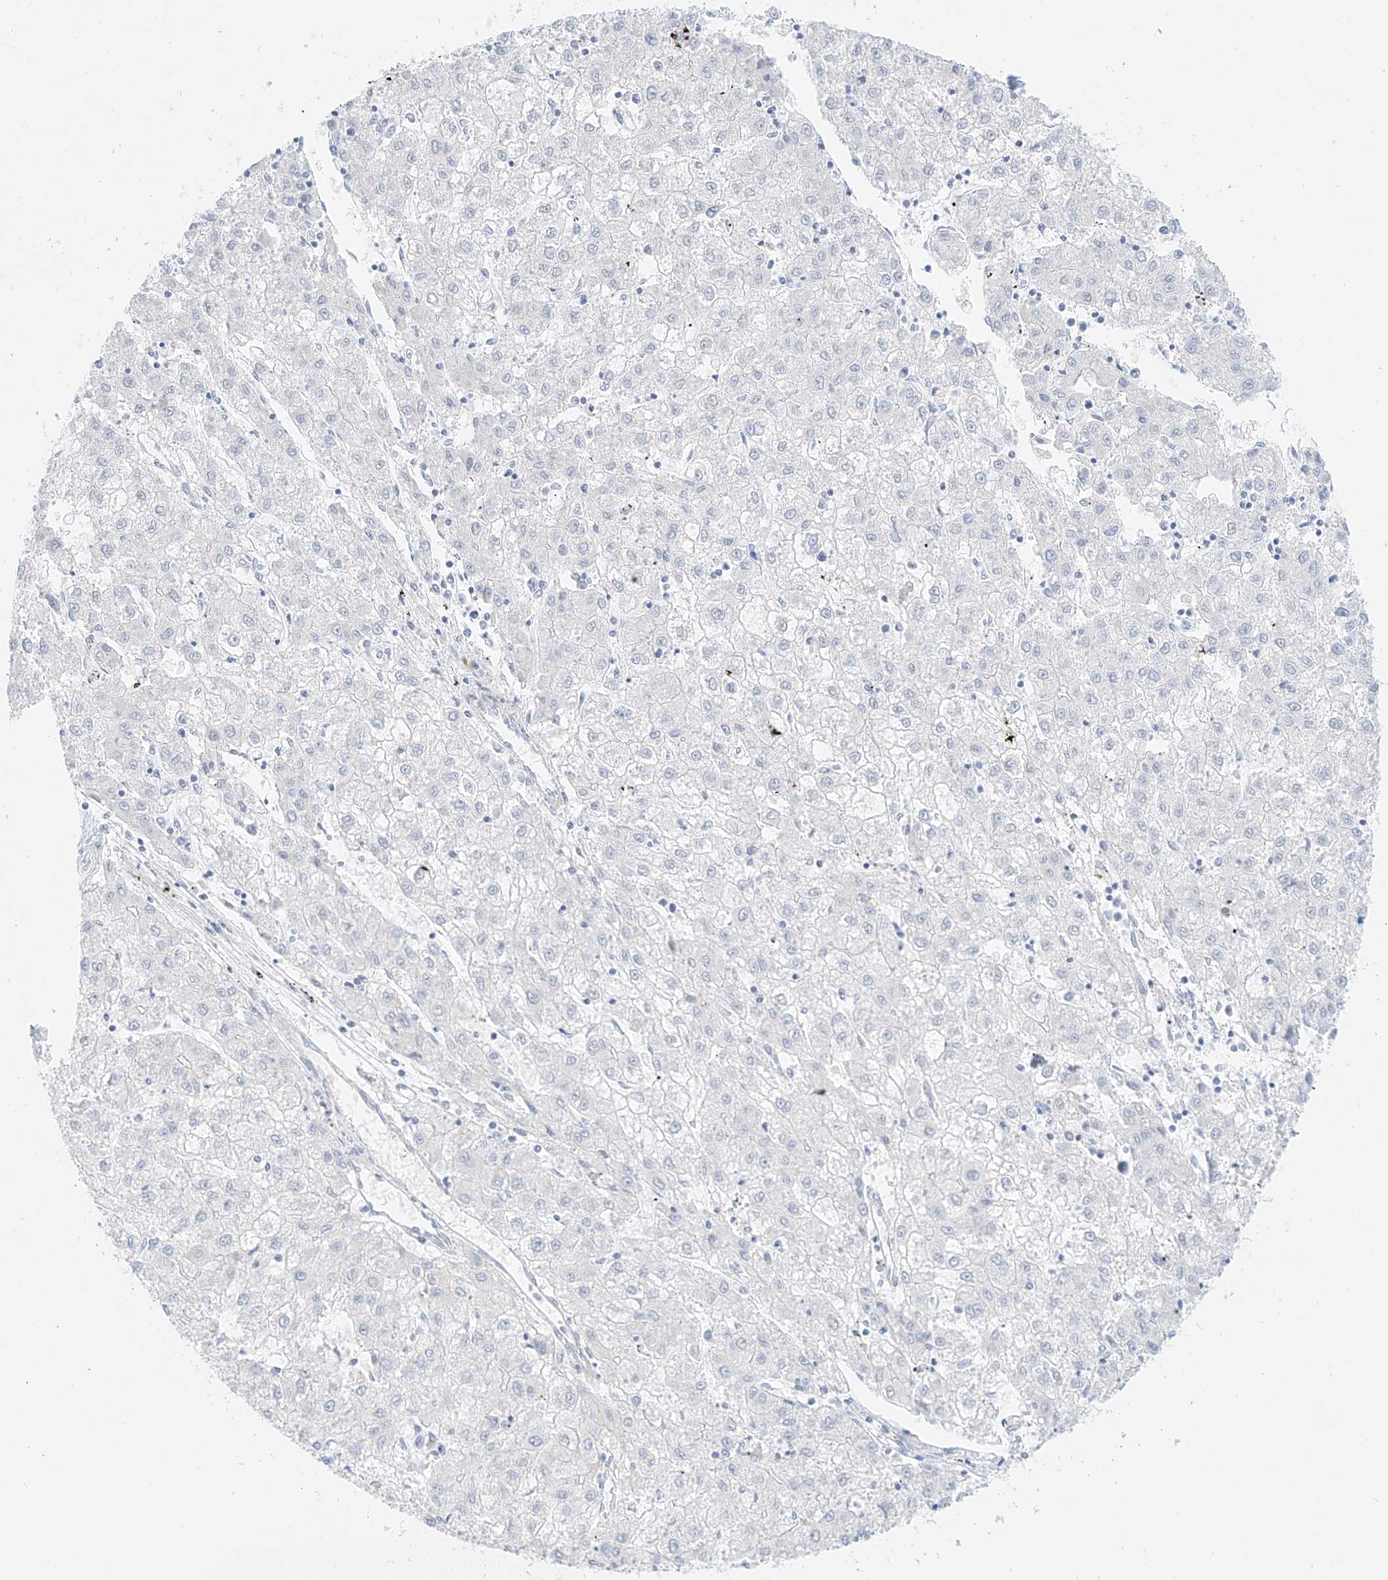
{"staining": {"intensity": "negative", "quantity": "none", "location": "none"}, "tissue": "liver cancer", "cell_type": "Tumor cells", "image_type": "cancer", "snomed": [{"axis": "morphology", "description": "Carcinoma, Hepatocellular, NOS"}, {"axis": "topography", "description": "Liver"}], "caption": "The immunohistochemistry (IHC) micrograph has no significant staining in tumor cells of liver hepatocellular carcinoma tissue.", "gene": "ST3GAL5", "patient": {"sex": "male", "age": 72}}